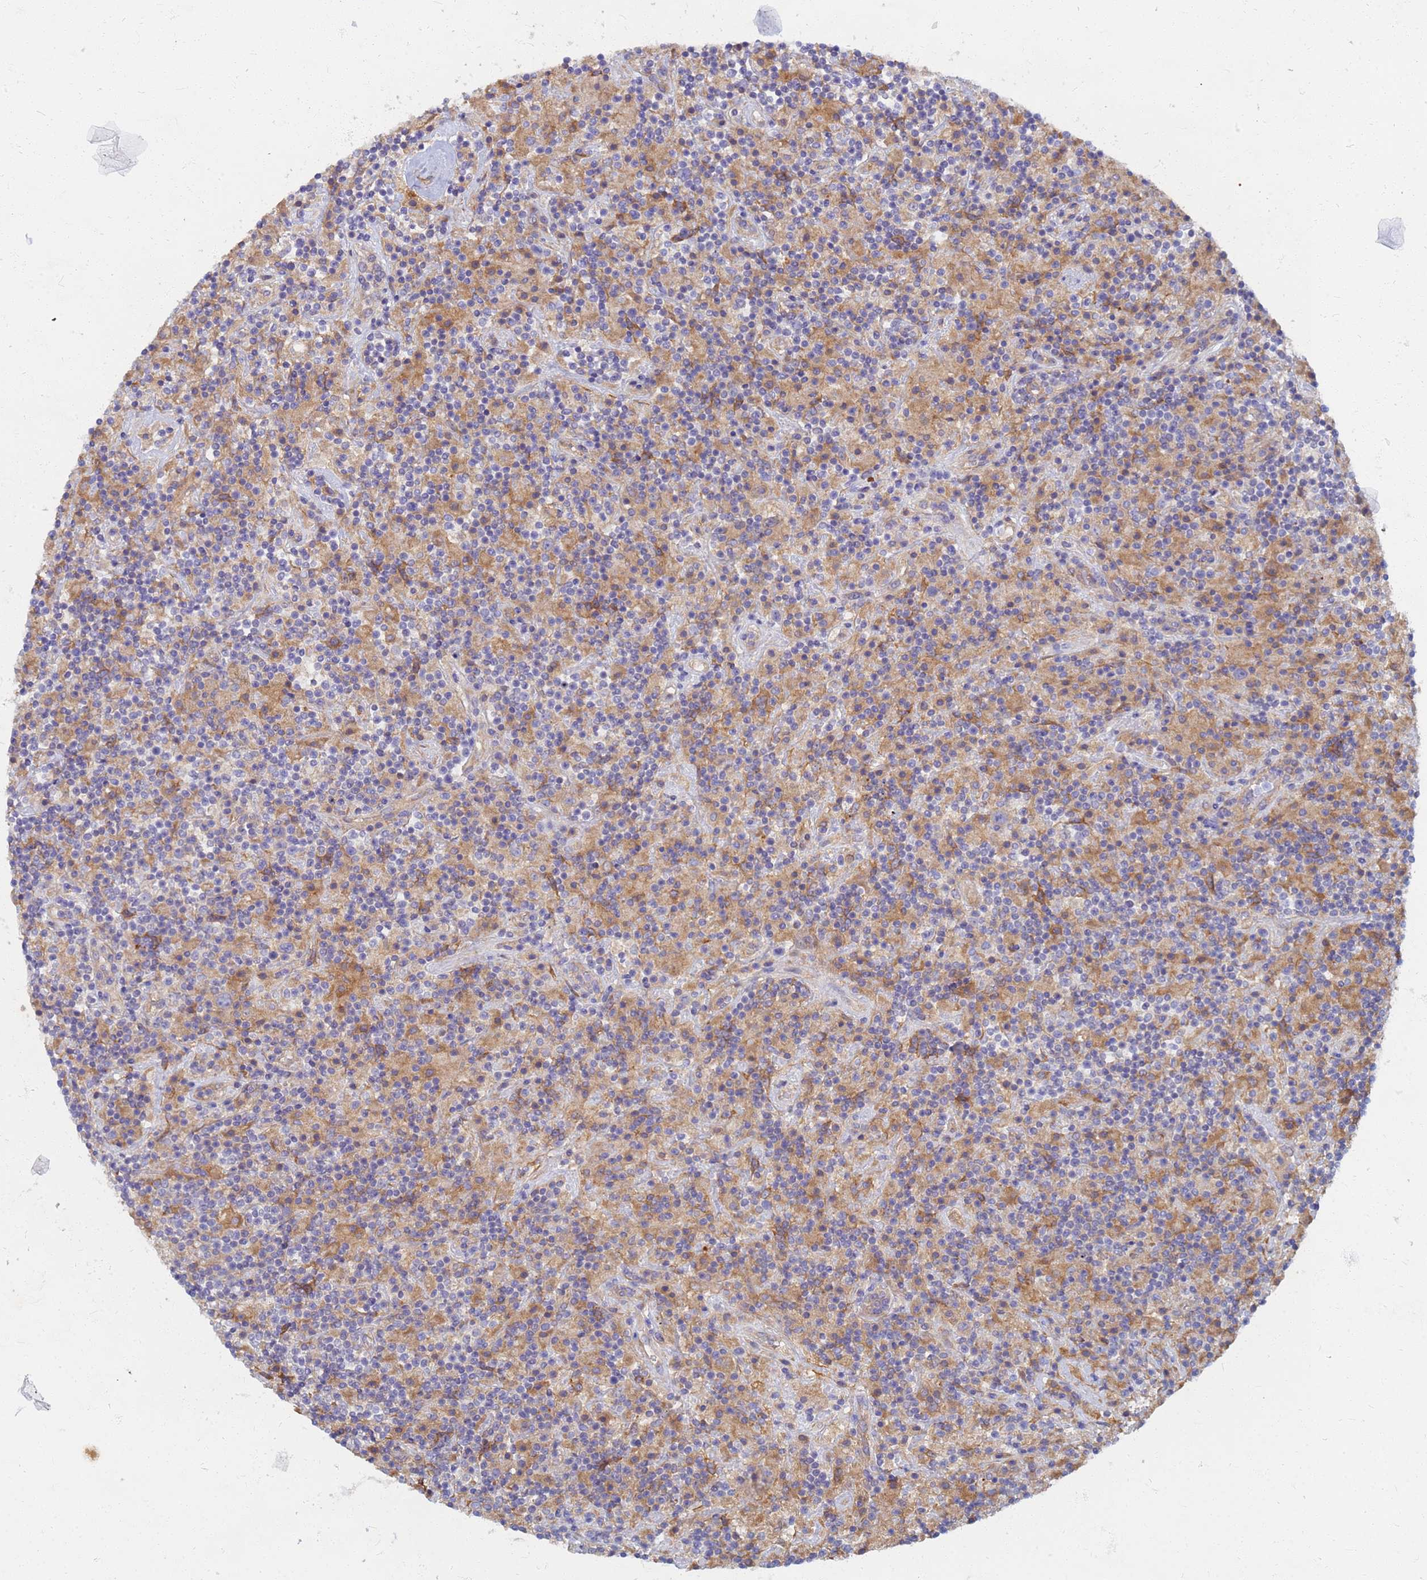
{"staining": {"intensity": "negative", "quantity": "none", "location": "none"}, "tissue": "lymphoma", "cell_type": "Tumor cells", "image_type": "cancer", "snomed": [{"axis": "morphology", "description": "Hodgkin's disease, NOS"}, {"axis": "topography", "description": "Lymph node"}], "caption": "Lymphoma was stained to show a protein in brown. There is no significant staining in tumor cells.", "gene": "EEA1", "patient": {"sex": "male", "age": 70}}